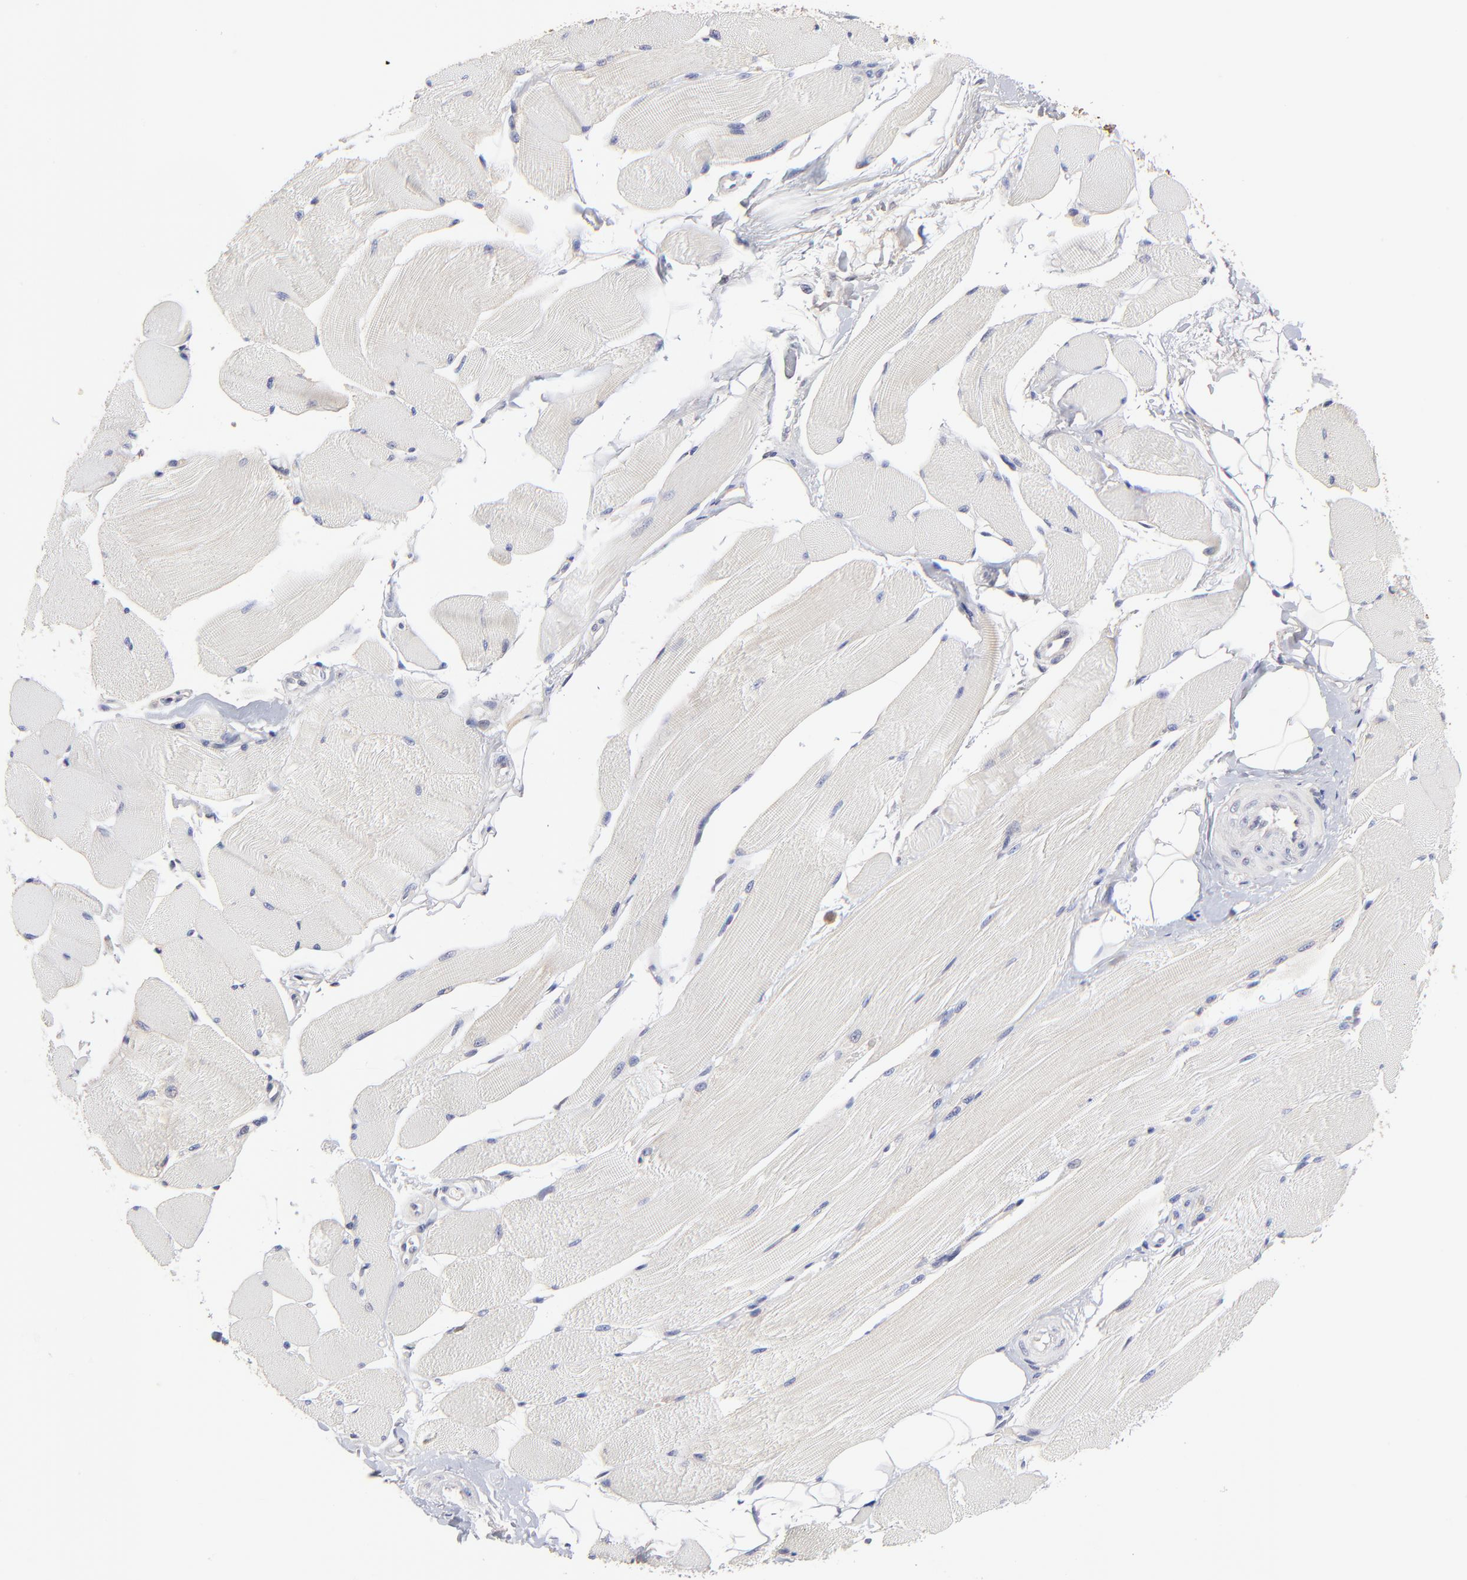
{"staining": {"intensity": "weak", "quantity": "<25%", "location": "cytoplasmic/membranous"}, "tissue": "skeletal muscle", "cell_type": "Myocytes", "image_type": "normal", "snomed": [{"axis": "morphology", "description": "Normal tissue, NOS"}, {"axis": "topography", "description": "Skeletal muscle"}, {"axis": "topography", "description": "Peripheral nerve tissue"}], "caption": "Protein analysis of benign skeletal muscle demonstrates no significant staining in myocytes.", "gene": "FBXL12", "patient": {"sex": "female", "age": 84}}